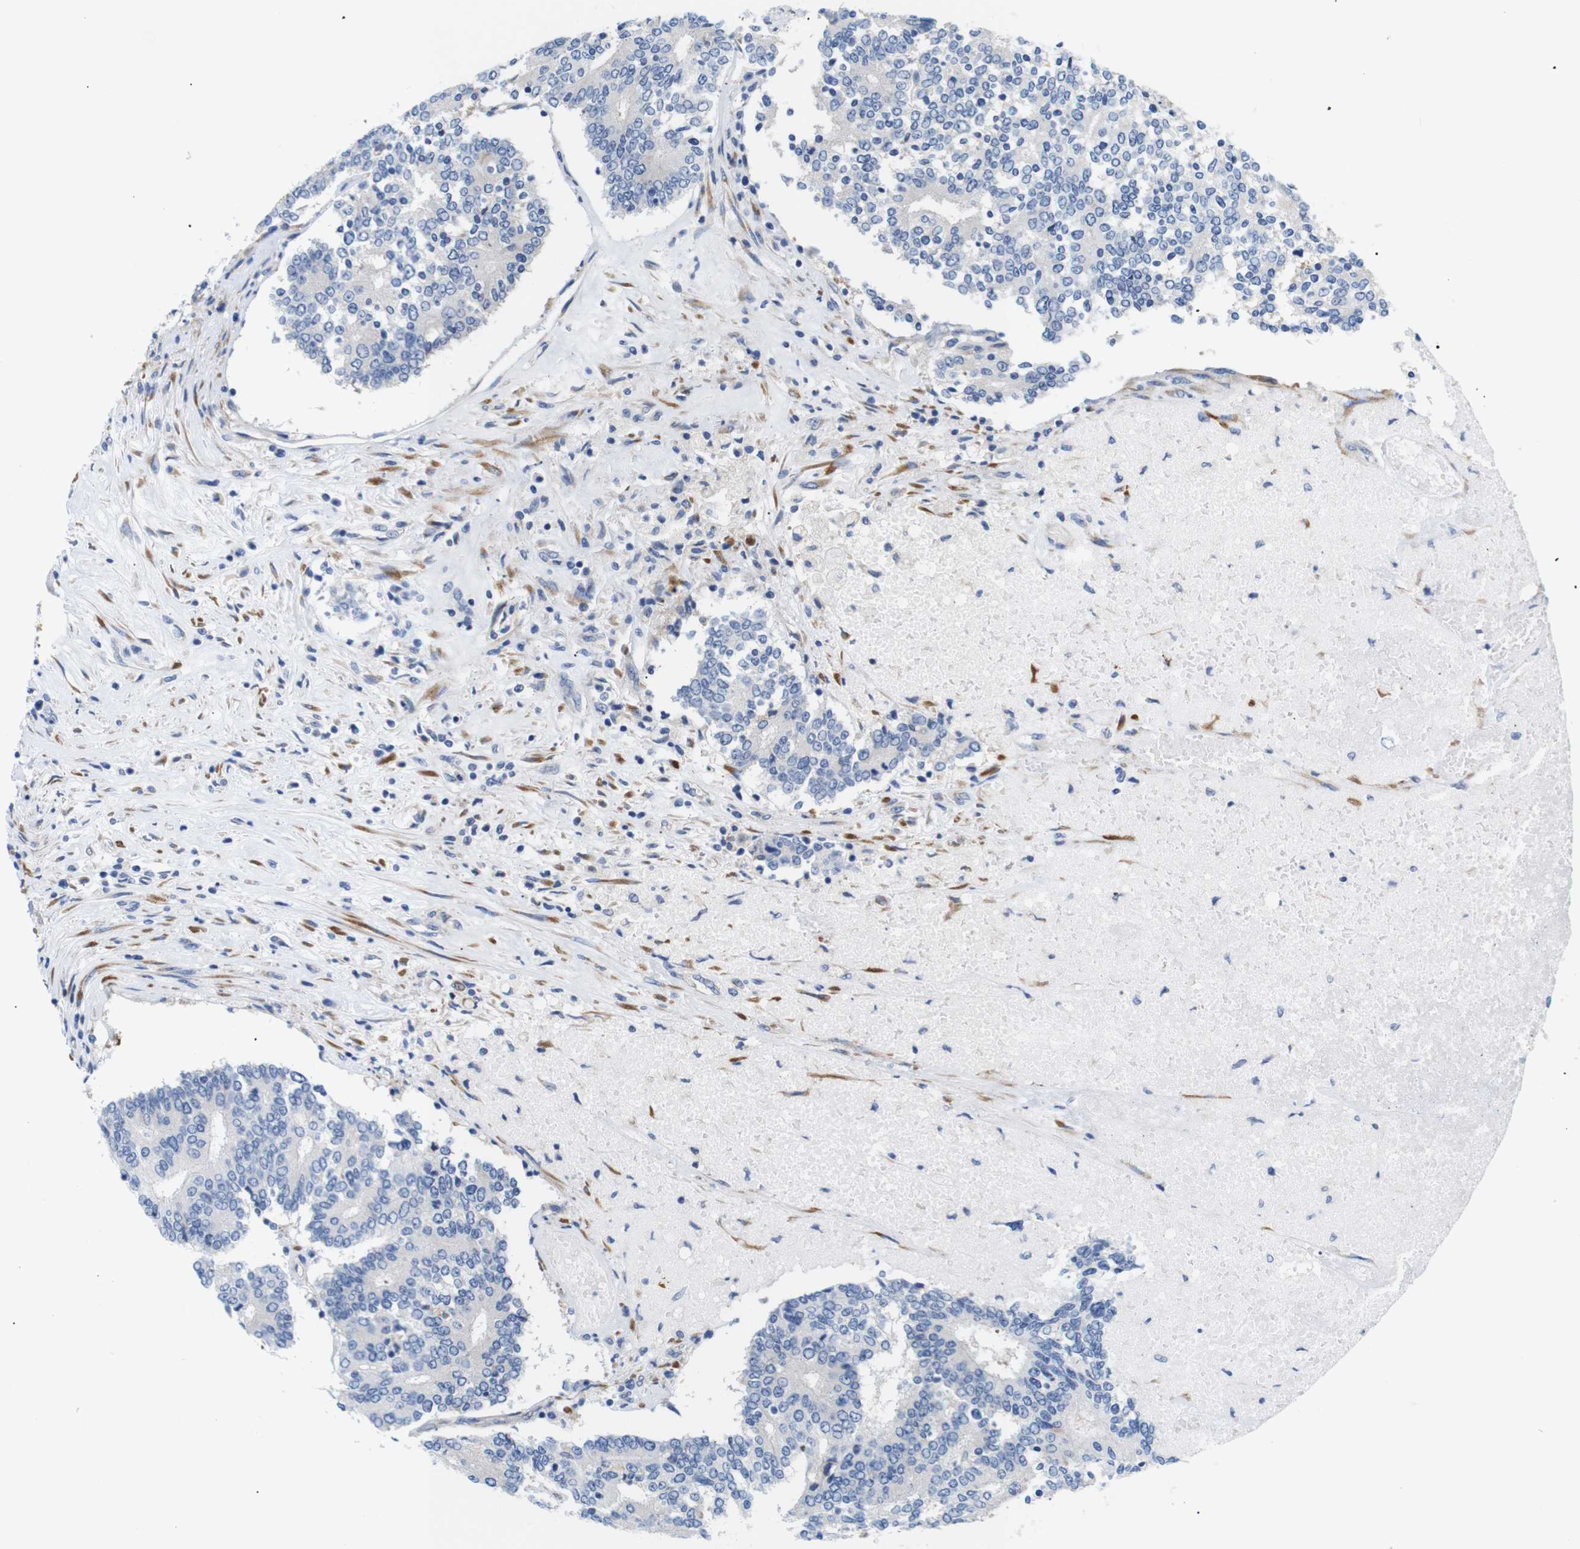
{"staining": {"intensity": "negative", "quantity": "none", "location": "none"}, "tissue": "prostate cancer", "cell_type": "Tumor cells", "image_type": "cancer", "snomed": [{"axis": "morphology", "description": "Normal tissue, NOS"}, {"axis": "morphology", "description": "Adenocarcinoma, High grade"}, {"axis": "topography", "description": "Prostate"}, {"axis": "topography", "description": "Seminal veicle"}], "caption": "Histopathology image shows no protein expression in tumor cells of prostate cancer tissue.", "gene": "TRIM5", "patient": {"sex": "male", "age": 55}}